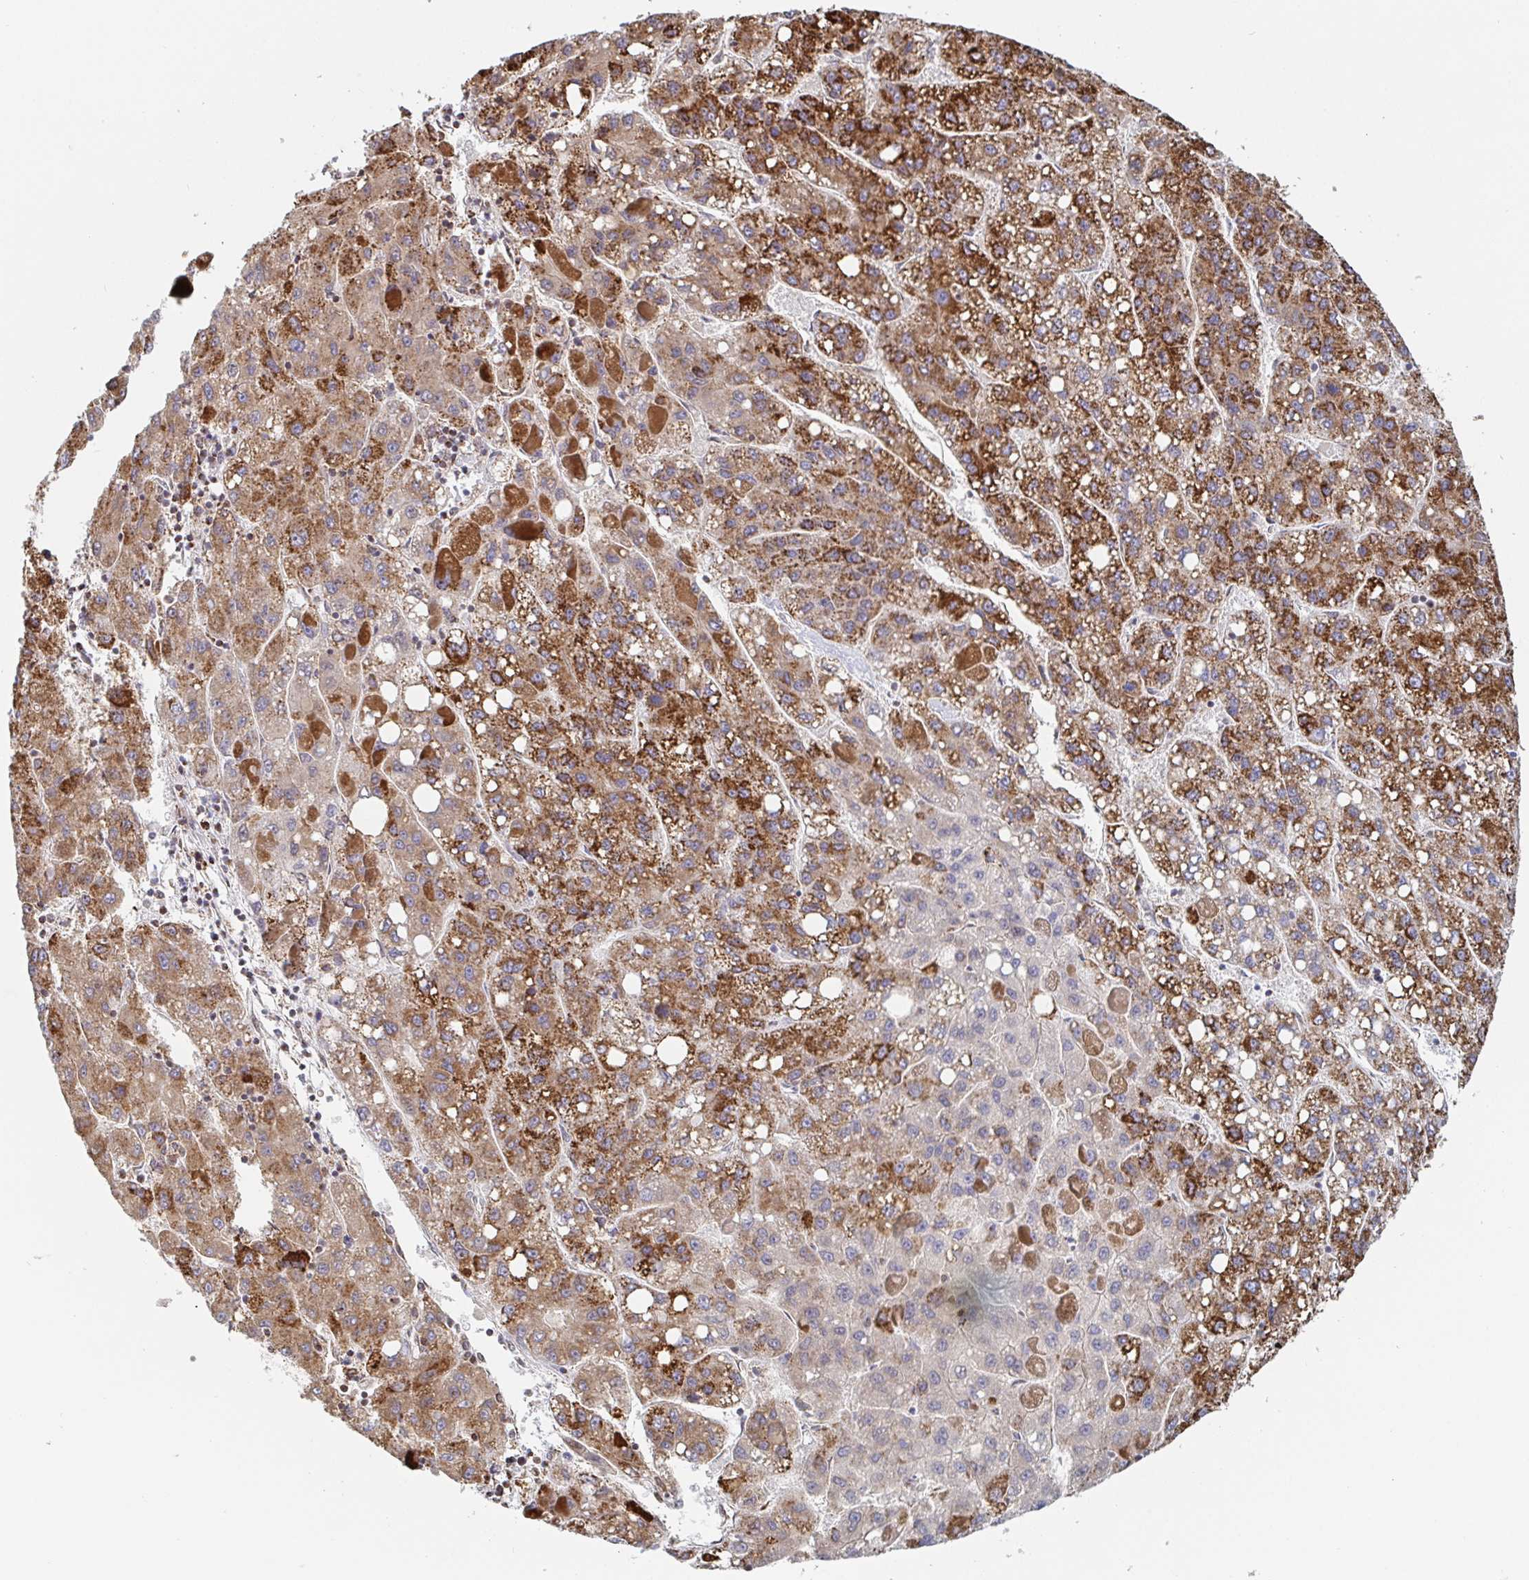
{"staining": {"intensity": "strong", "quantity": ">75%", "location": "cytoplasmic/membranous"}, "tissue": "liver cancer", "cell_type": "Tumor cells", "image_type": "cancer", "snomed": [{"axis": "morphology", "description": "Carcinoma, Hepatocellular, NOS"}, {"axis": "topography", "description": "Liver"}], "caption": "IHC (DAB (3,3'-diaminobenzidine)) staining of human liver cancer (hepatocellular carcinoma) reveals strong cytoplasmic/membranous protein positivity in approximately >75% of tumor cells.", "gene": "STARD8", "patient": {"sex": "female", "age": 82}}